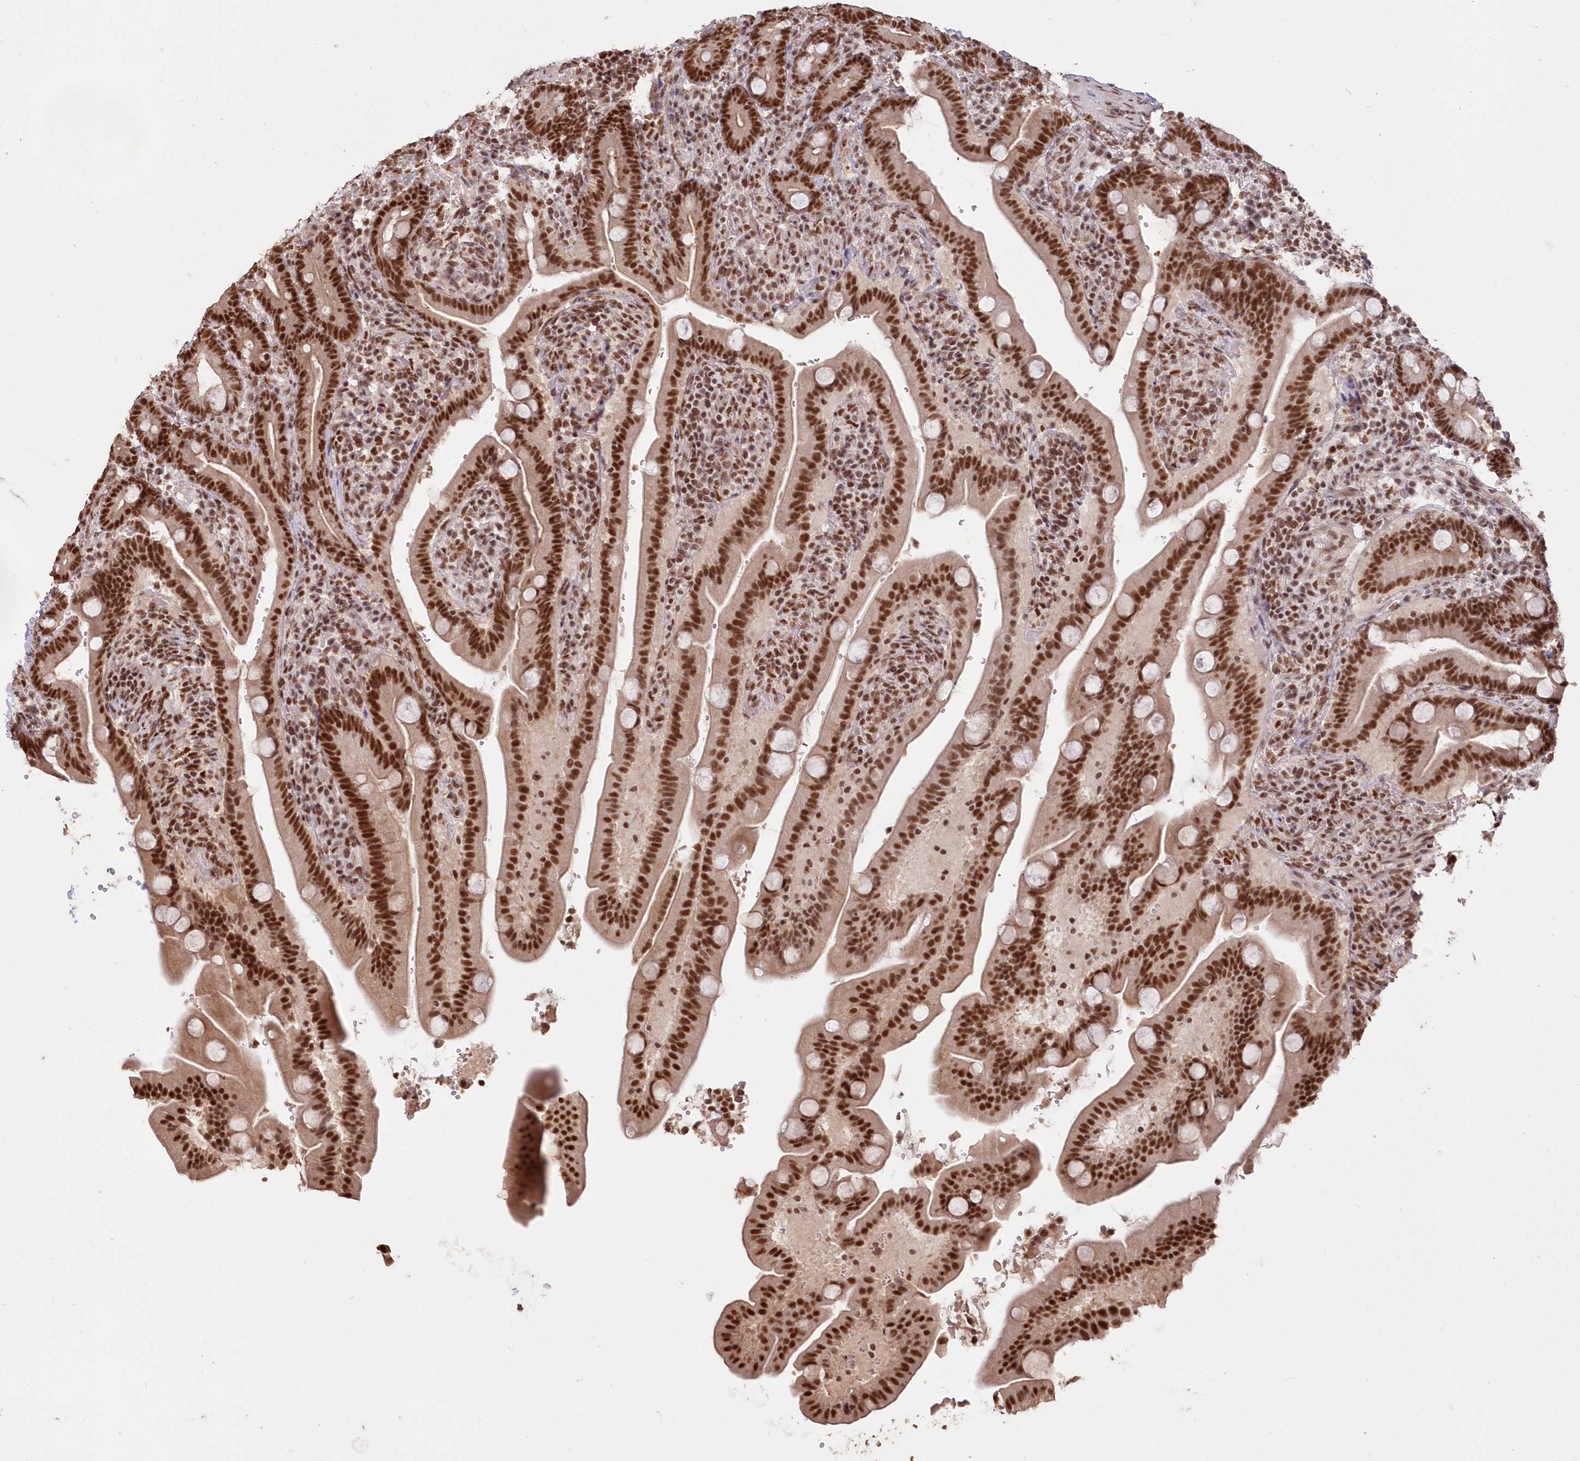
{"staining": {"intensity": "strong", "quantity": ">75%", "location": "nuclear"}, "tissue": "duodenum", "cell_type": "Glandular cells", "image_type": "normal", "snomed": [{"axis": "morphology", "description": "Normal tissue, NOS"}, {"axis": "topography", "description": "Duodenum"}], "caption": "Immunohistochemistry histopathology image of normal duodenum: duodenum stained using immunohistochemistry (IHC) displays high levels of strong protein expression localized specifically in the nuclear of glandular cells, appearing as a nuclear brown color.", "gene": "PDS5A", "patient": {"sex": "male", "age": 54}}